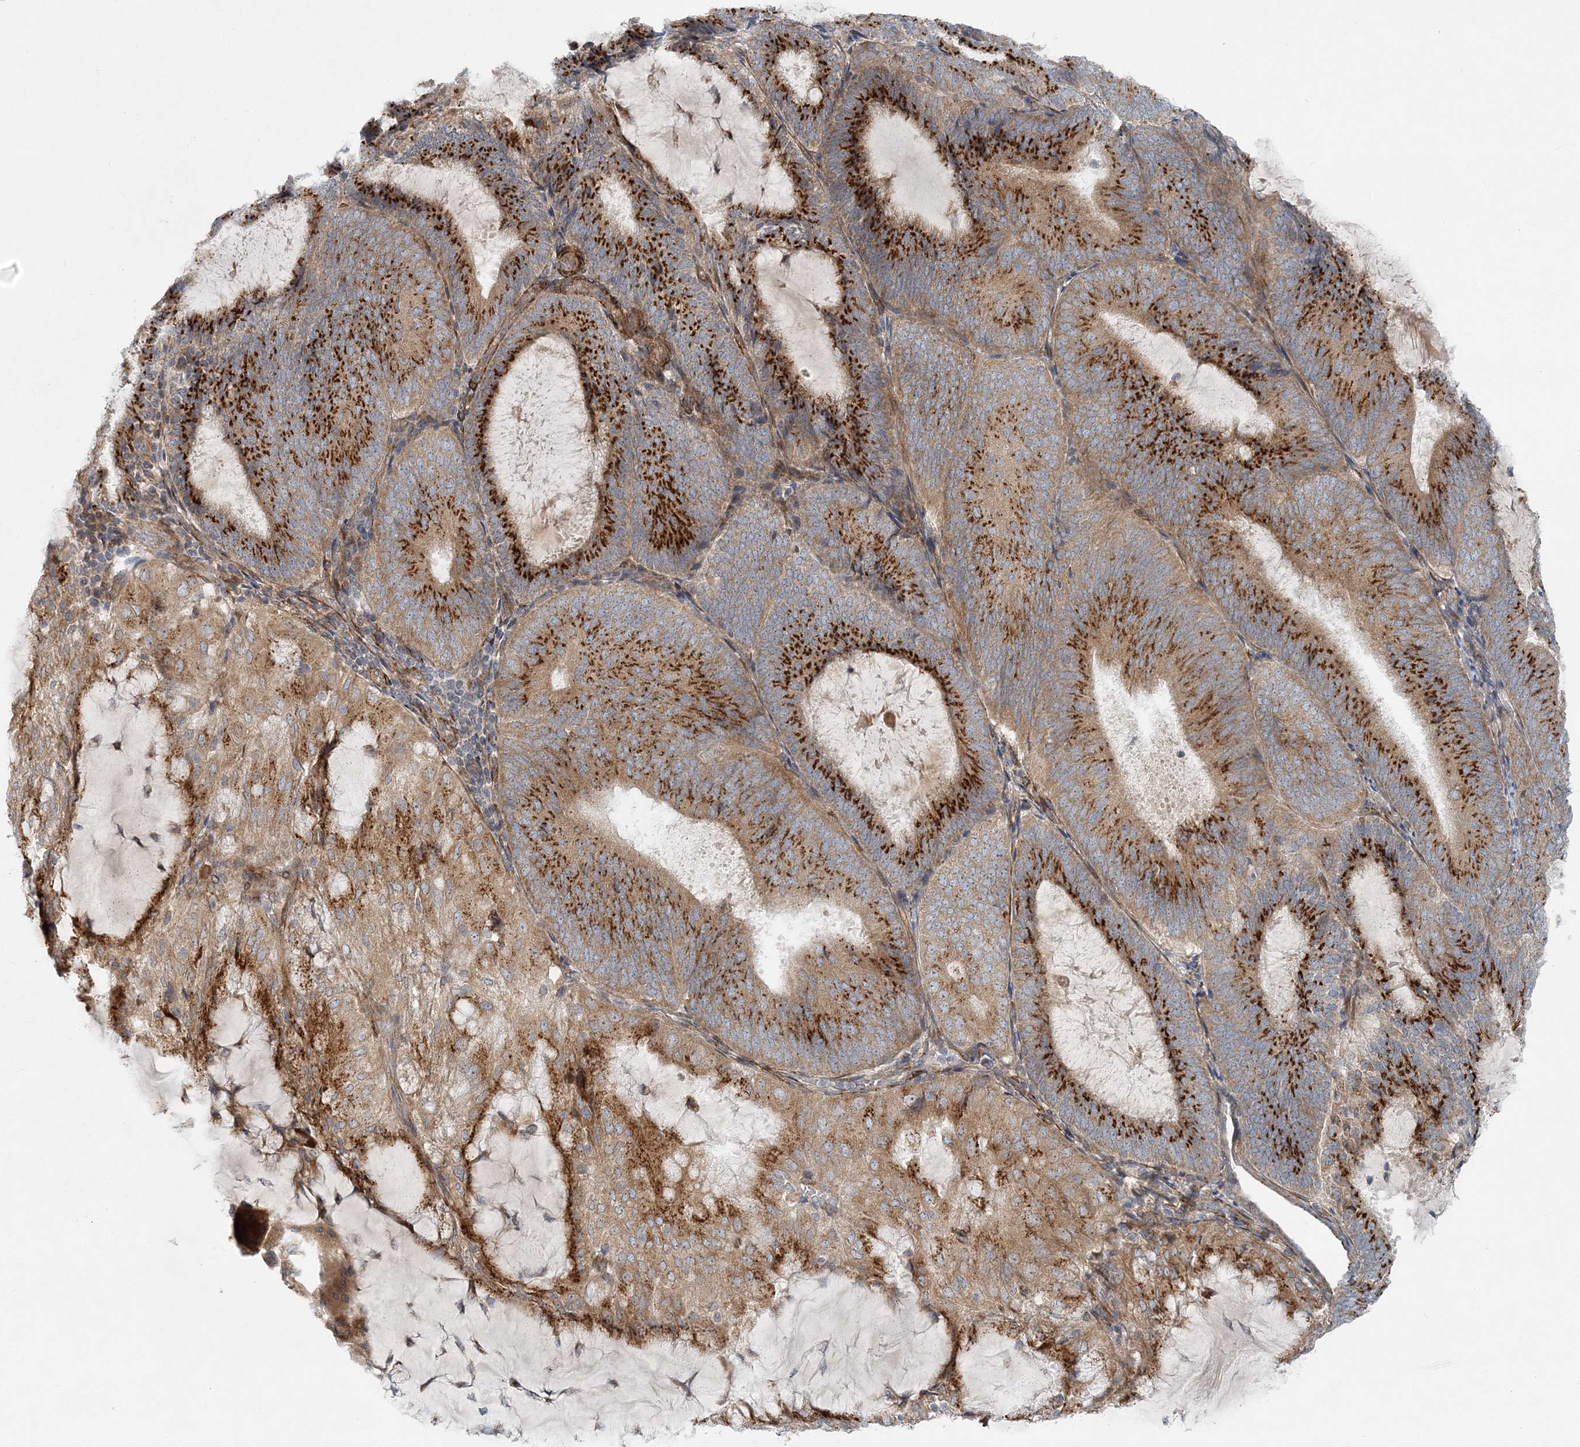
{"staining": {"intensity": "strong", "quantity": ">75%", "location": "cytoplasmic/membranous"}, "tissue": "endometrial cancer", "cell_type": "Tumor cells", "image_type": "cancer", "snomed": [{"axis": "morphology", "description": "Adenocarcinoma, NOS"}, {"axis": "topography", "description": "Endometrium"}], "caption": "This is a histology image of immunohistochemistry staining of endometrial cancer, which shows strong staining in the cytoplasmic/membranous of tumor cells.", "gene": "NBAS", "patient": {"sex": "female", "age": 81}}